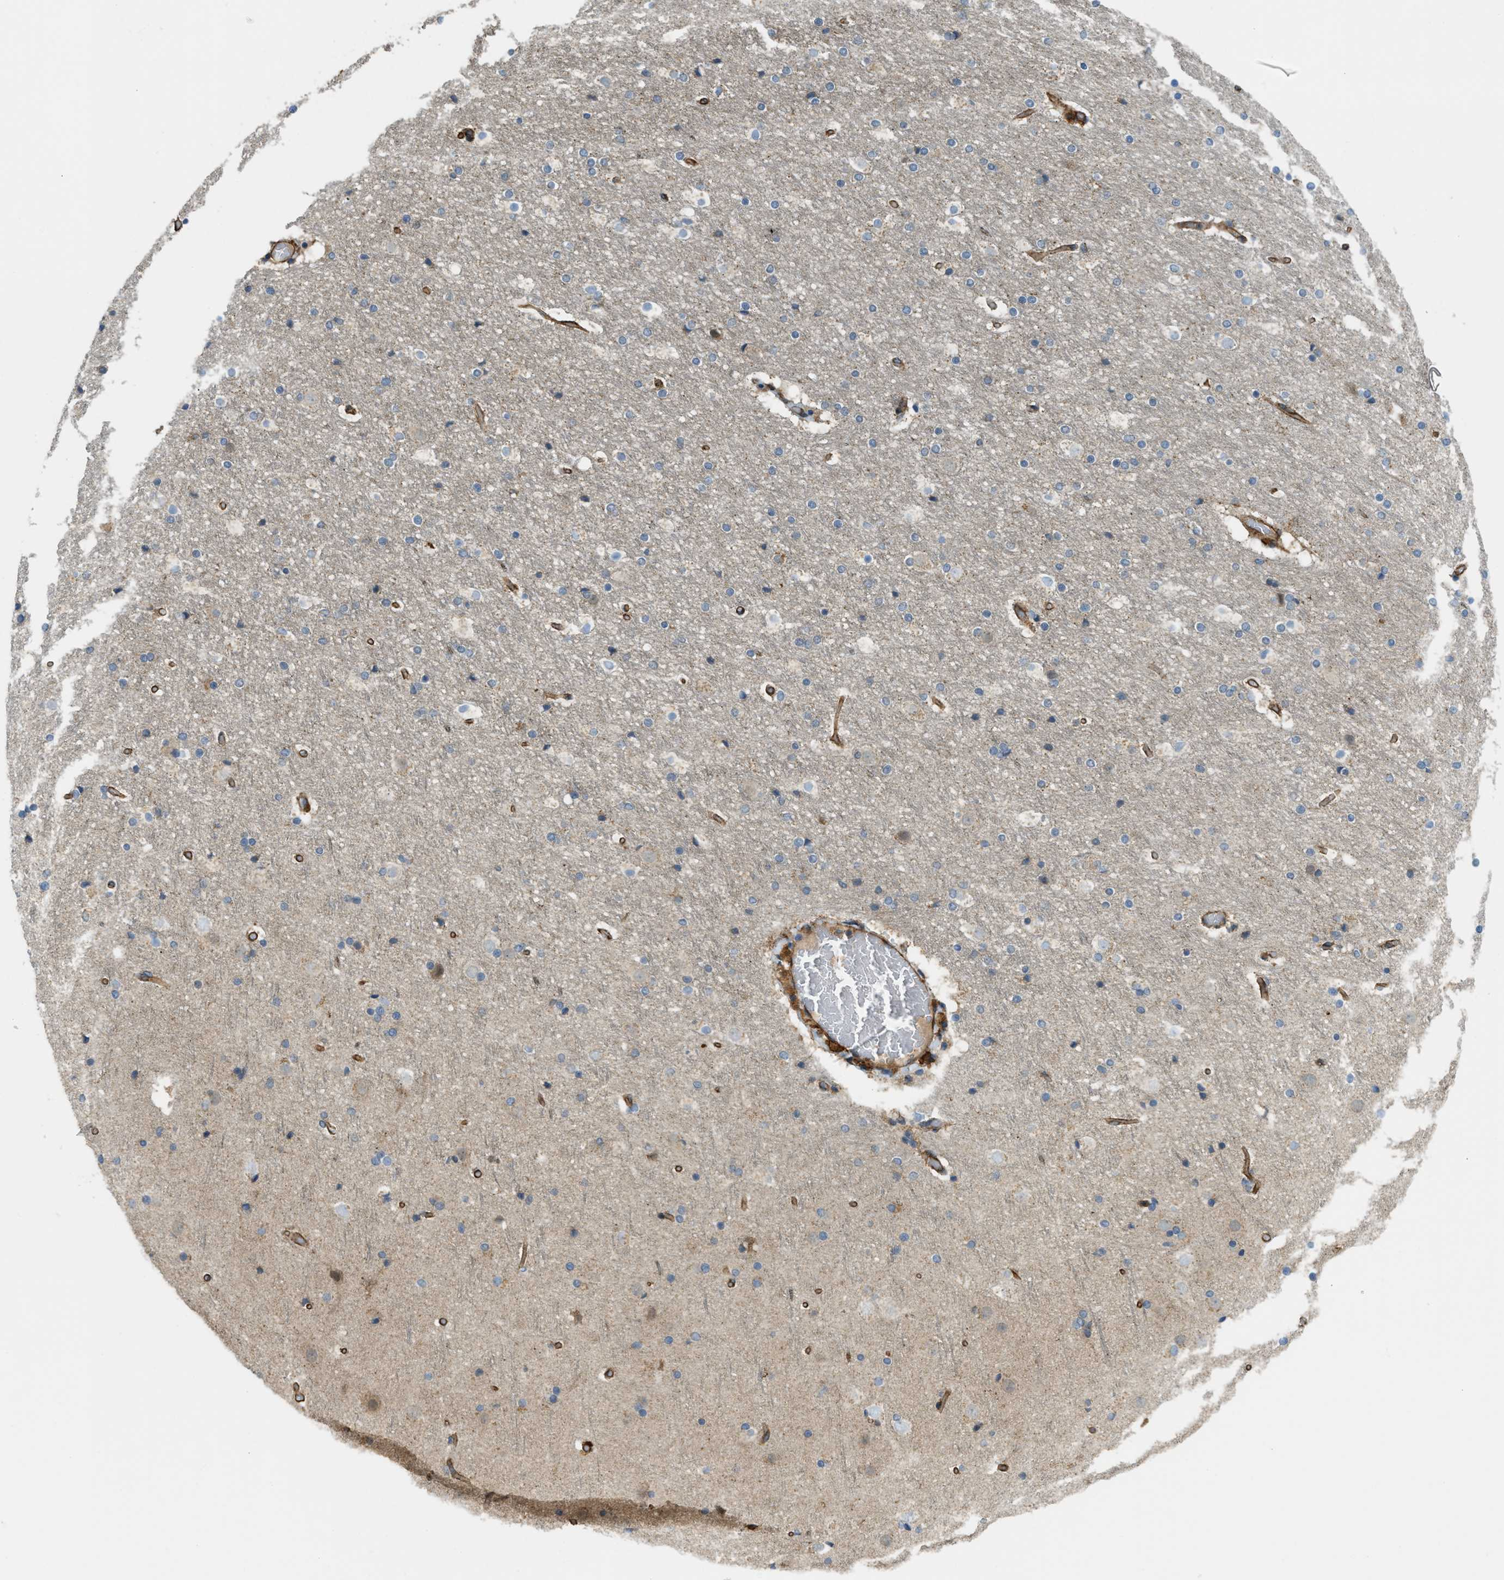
{"staining": {"intensity": "moderate", "quantity": ">75%", "location": "cytoplasmic/membranous"}, "tissue": "cerebral cortex", "cell_type": "Endothelial cells", "image_type": "normal", "snomed": [{"axis": "morphology", "description": "Normal tissue, NOS"}, {"axis": "topography", "description": "Cerebral cortex"}], "caption": "Immunohistochemical staining of normal cerebral cortex displays medium levels of moderate cytoplasmic/membranous expression in approximately >75% of endothelial cells.", "gene": "BAG4", "patient": {"sex": "male", "age": 57}}